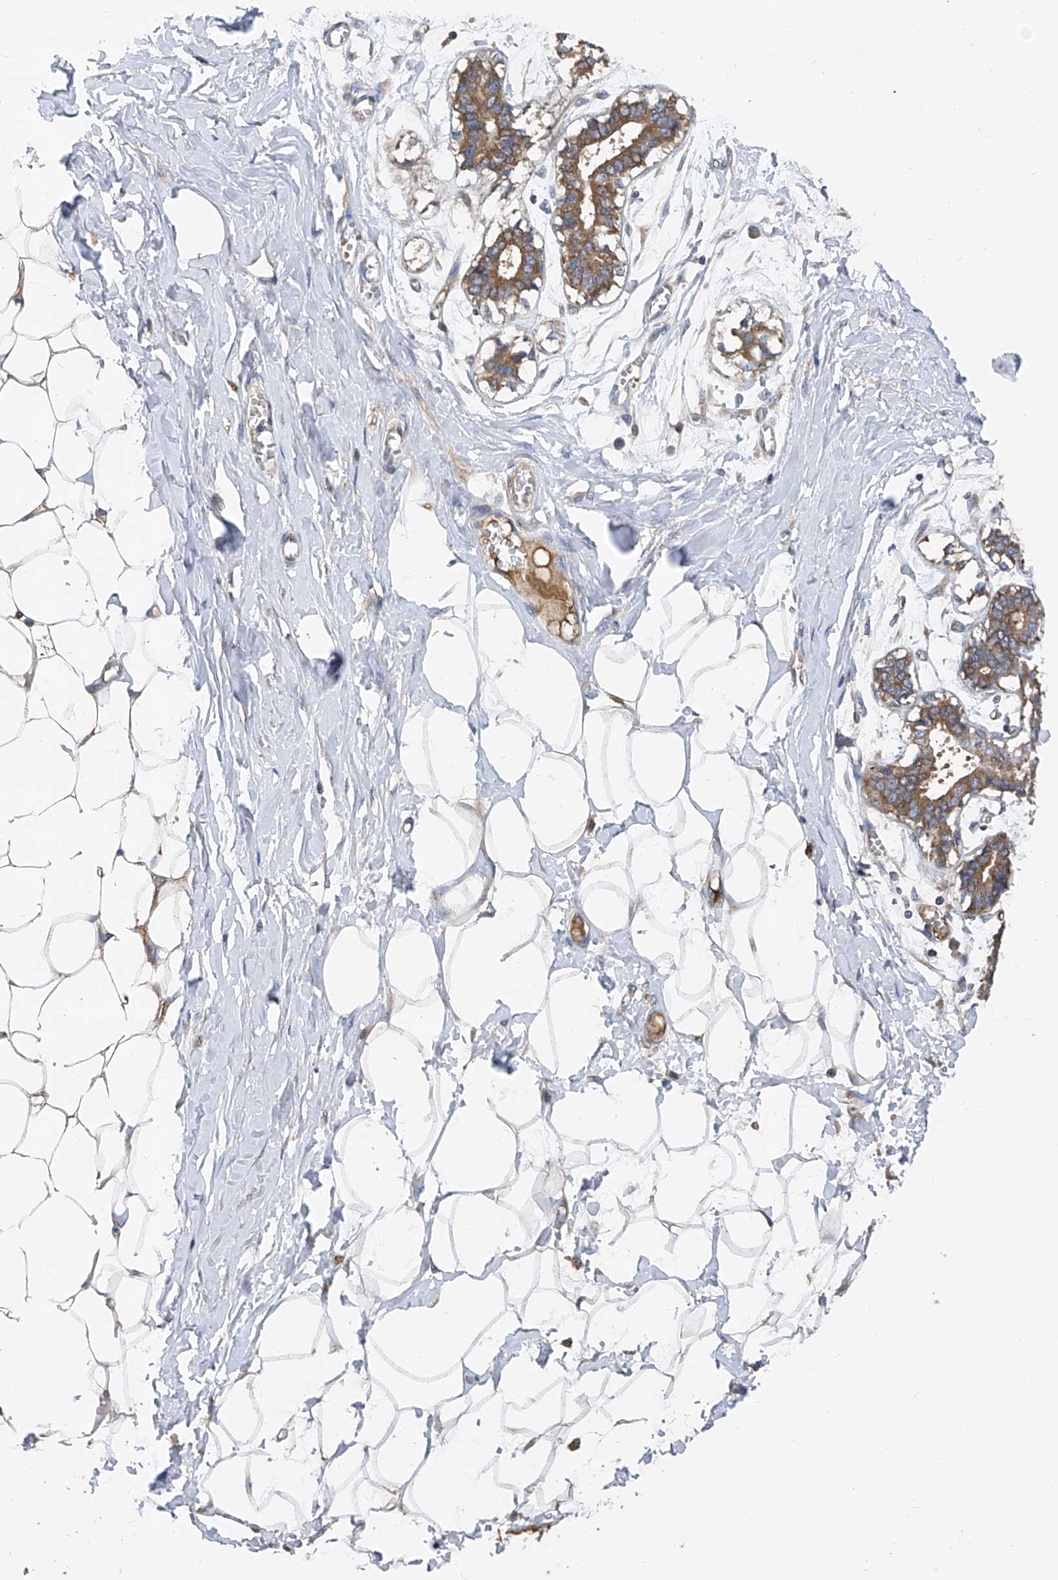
{"staining": {"intensity": "negative", "quantity": "none", "location": "none"}, "tissue": "breast", "cell_type": "Adipocytes", "image_type": "normal", "snomed": [{"axis": "morphology", "description": "Normal tissue, NOS"}, {"axis": "topography", "description": "Breast"}], "caption": "Breast was stained to show a protein in brown. There is no significant staining in adipocytes.", "gene": "PTK2", "patient": {"sex": "female", "age": 27}}